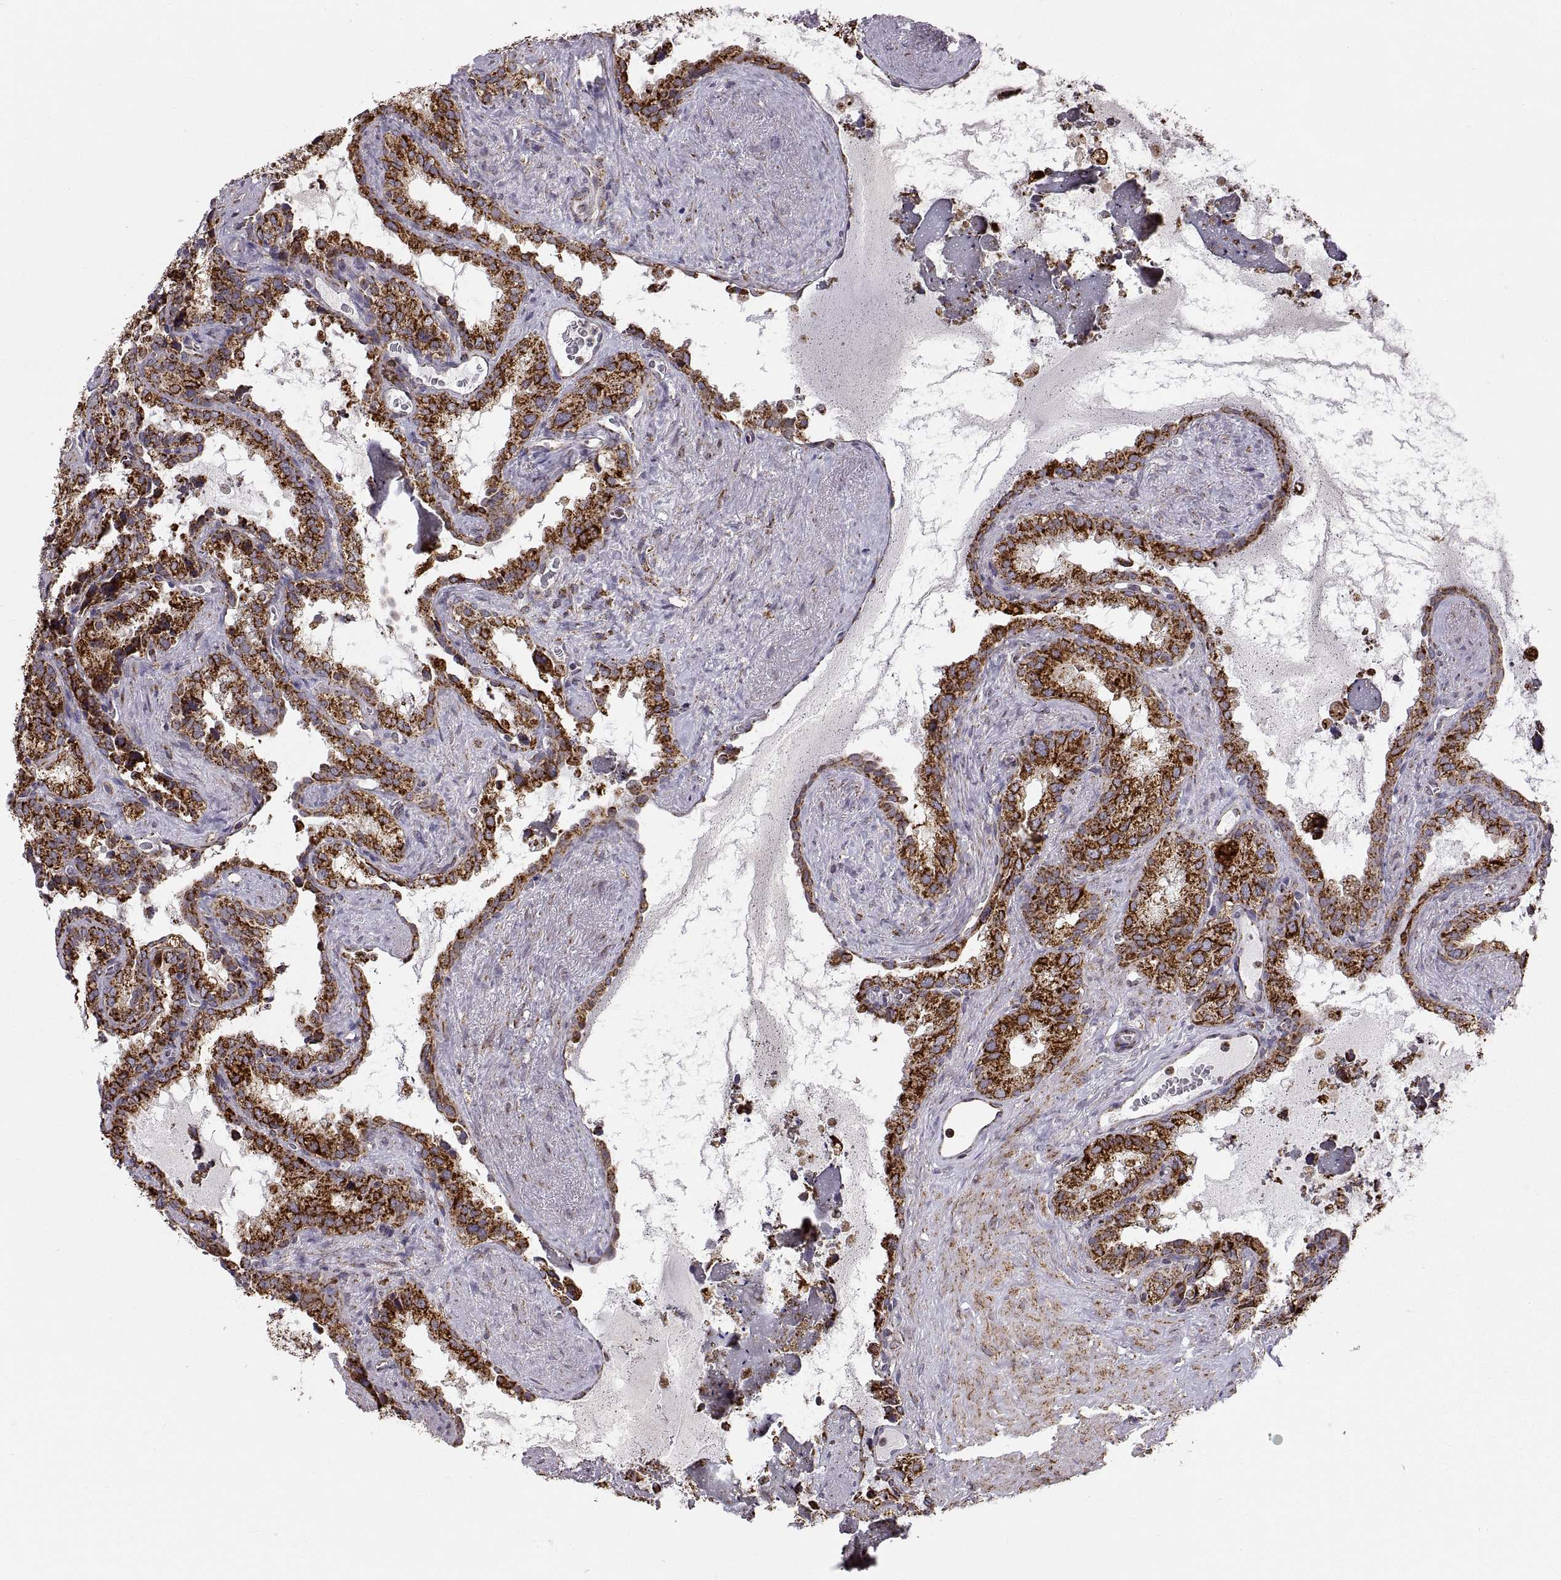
{"staining": {"intensity": "strong", "quantity": ">75%", "location": "cytoplasmic/membranous"}, "tissue": "seminal vesicle", "cell_type": "Glandular cells", "image_type": "normal", "snomed": [{"axis": "morphology", "description": "Normal tissue, NOS"}, {"axis": "topography", "description": "Seminal veicle"}], "caption": "An immunohistochemistry photomicrograph of benign tissue is shown. Protein staining in brown highlights strong cytoplasmic/membranous positivity in seminal vesicle within glandular cells.", "gene": "ARSD", "patient": {"sex": "male", "age": 71}}